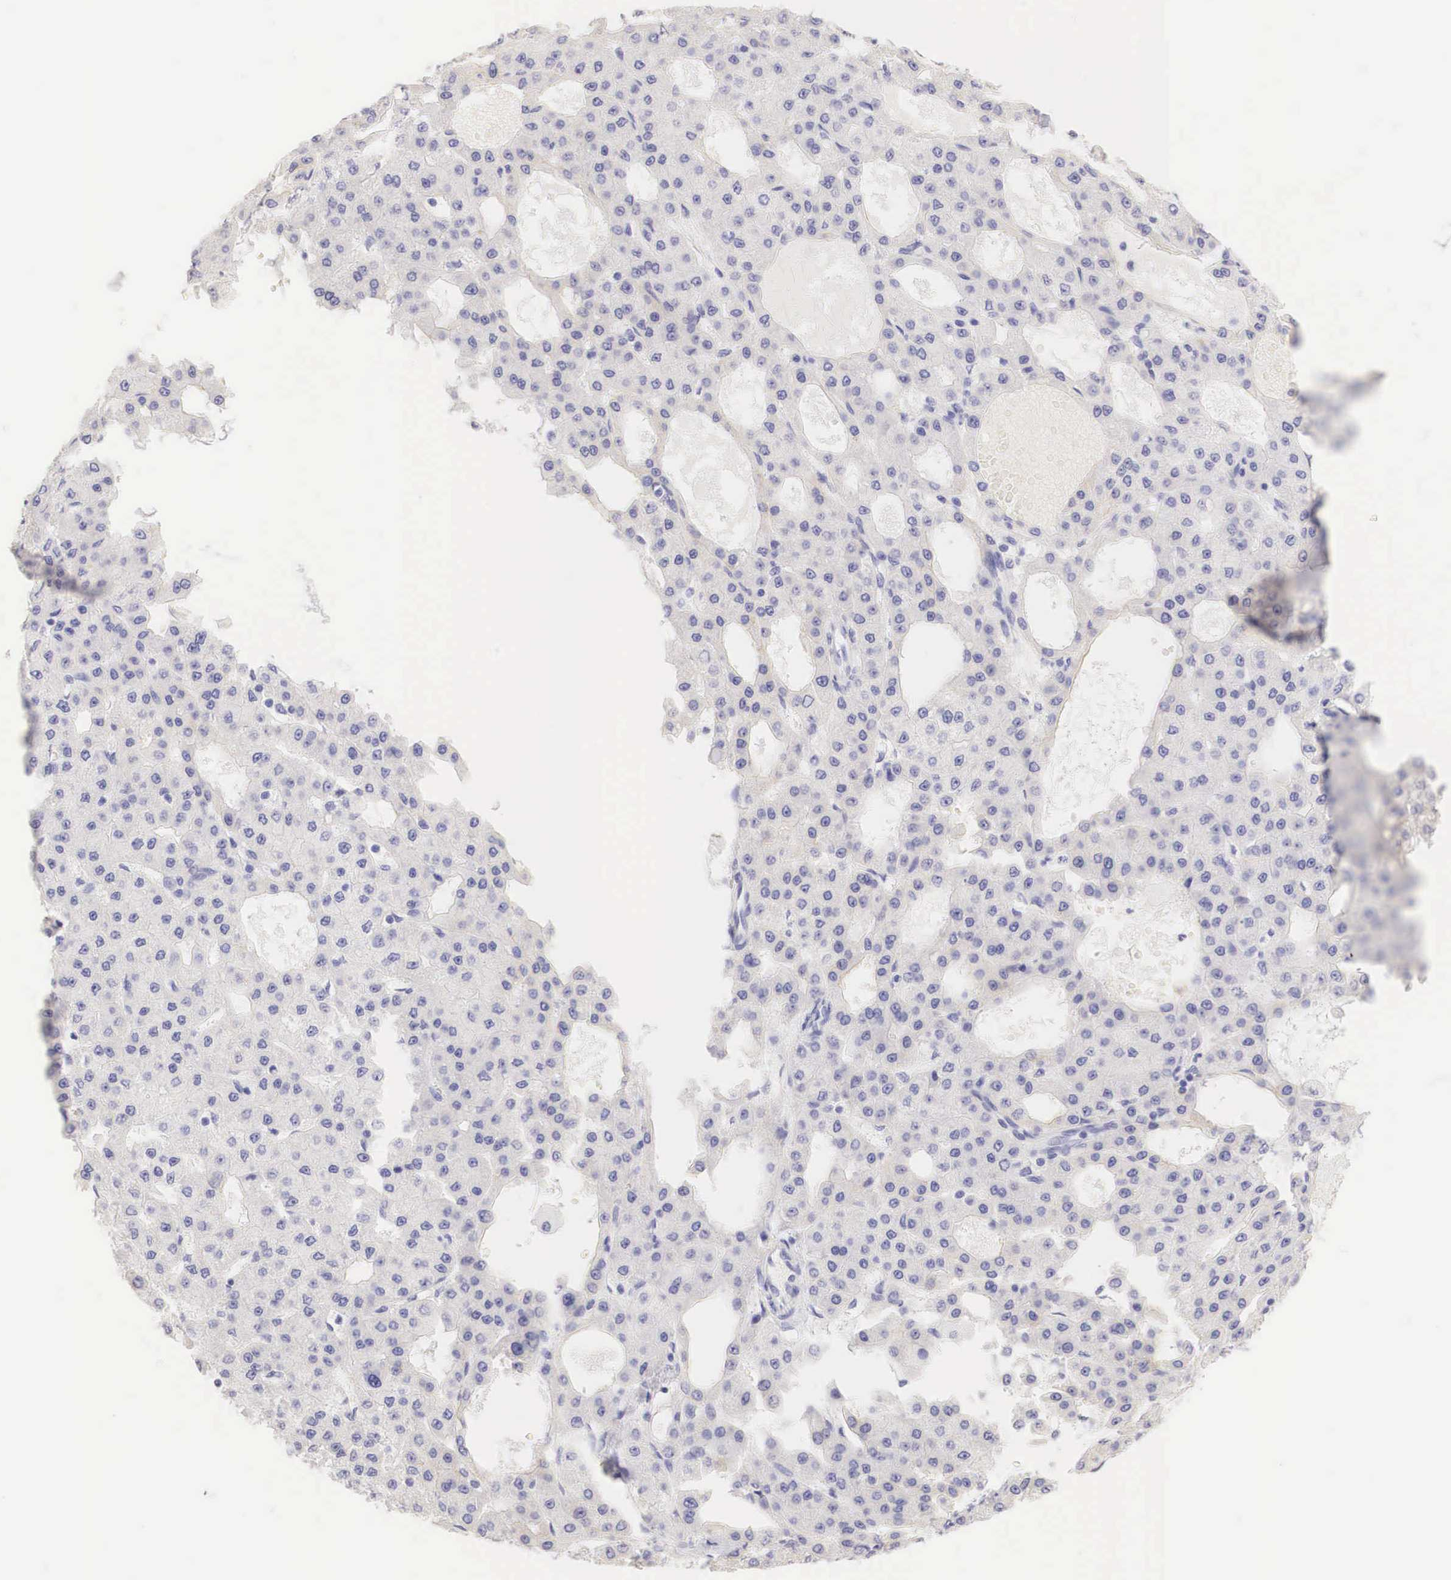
{"staining": {"intensity": "negative", "quantity": "none", "location": "none"}, "tissue": "liver cancer", "cell_type": "Tumor cells", "image_type": "cancer", "snomed": [{"axis": "morphology", "description": "Carcinoma, Hepatocellular, NOS"}, {"axis": "topography", "description": "Liver"}], "caption": "Immunohistochemistry (IHC) histopathology image of liver cancer (hepatocellular carcinoma) stained for a protein (brown), which shows no staining in tumor cells. (DAB (3,3'-diaminobenzidine) immunohistochemistry, high magnification).", "gene": "ERBB2", "patient": {"sex": "male", "age": 47}}